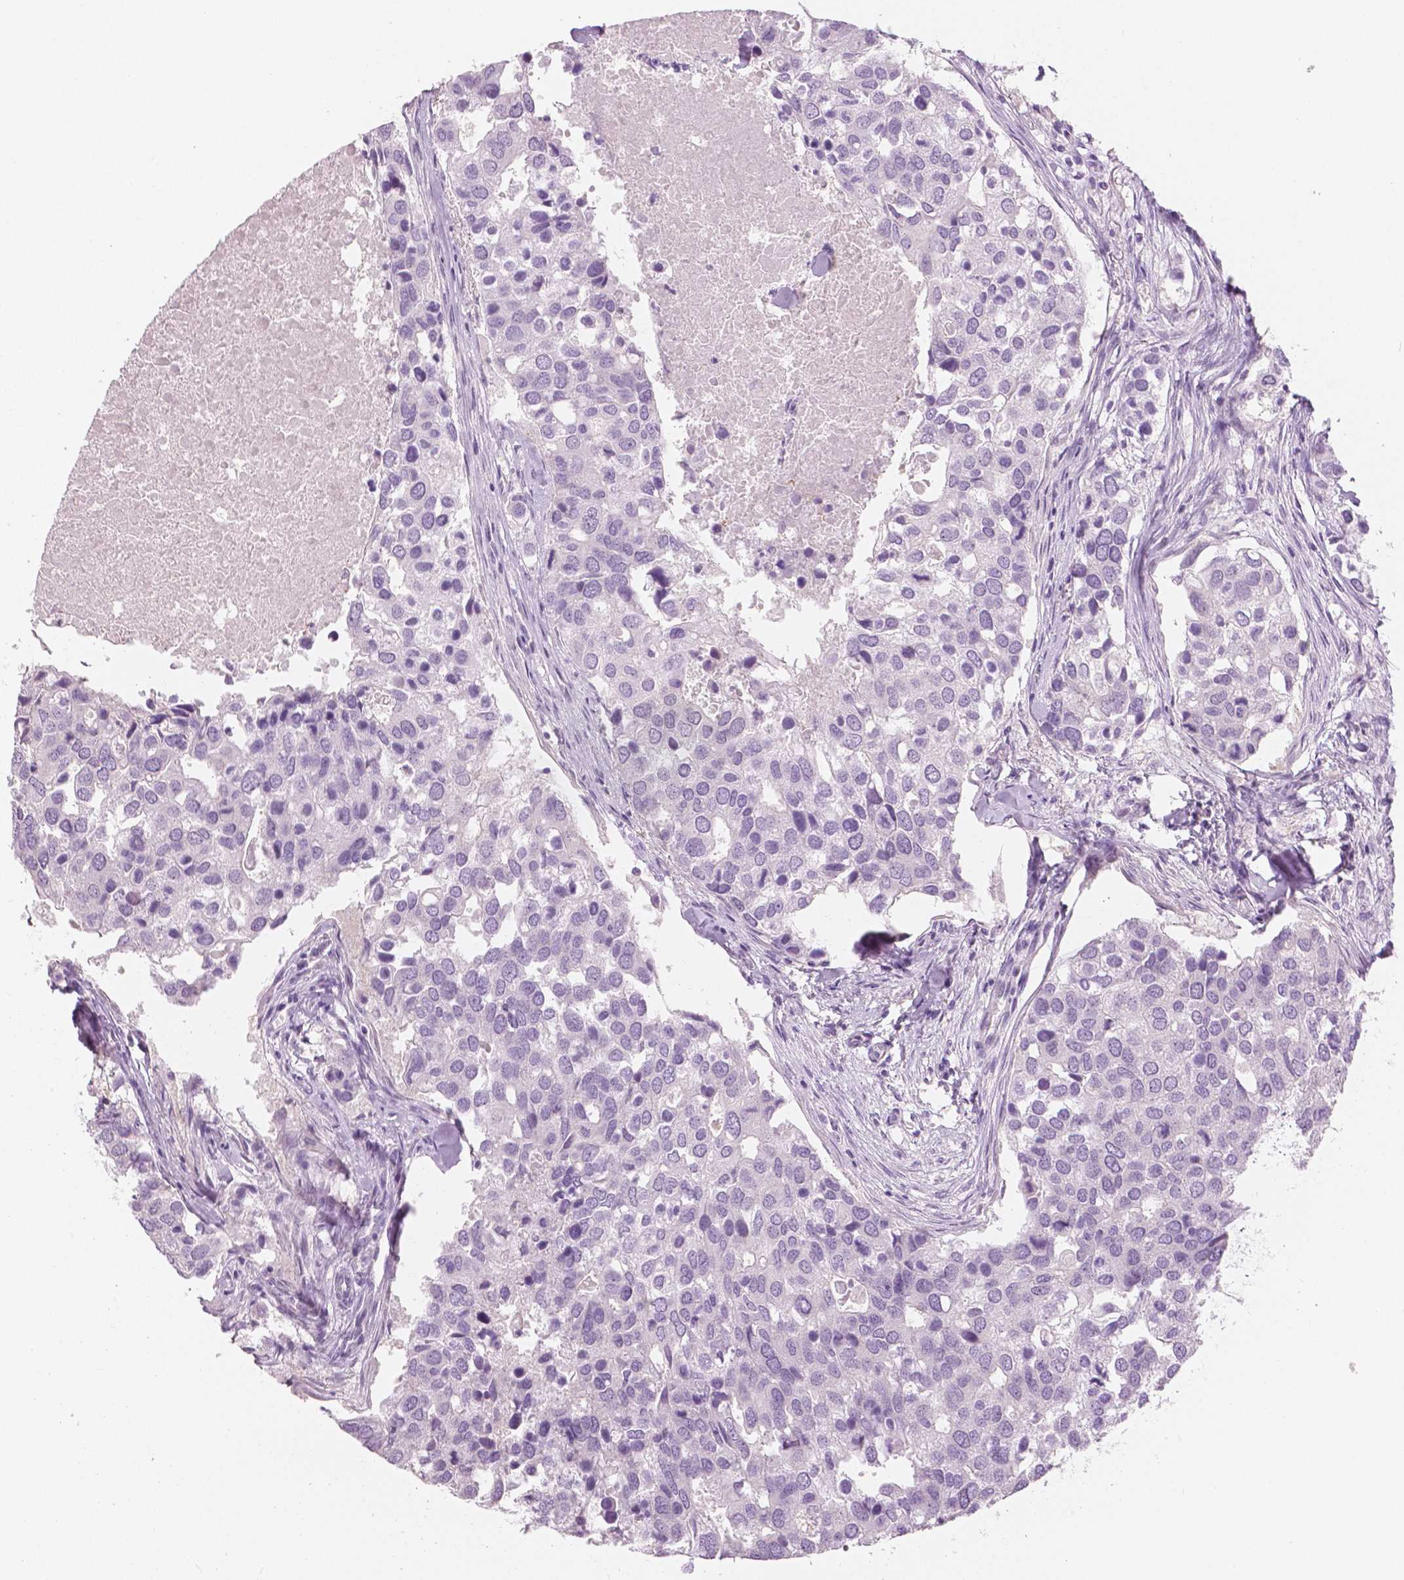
{"staining": {"intensity": "negative", "quantity": "none", "location": "none"}, "tissue": "breast cancer", "cell_type": "Tumor cells", "image_type": "cancer", "snomed": [{"axis": "morphology", "description": "Duct carcinoma"}, {"axis": "topography", "description": "Breast"}], "caption": "Breast cancer stained for a protein using immunohistochemistry demonstrates no positivity tumor cells.", "gene": "SLC24A1", "patient": {"sex": "female", "age": 83}}